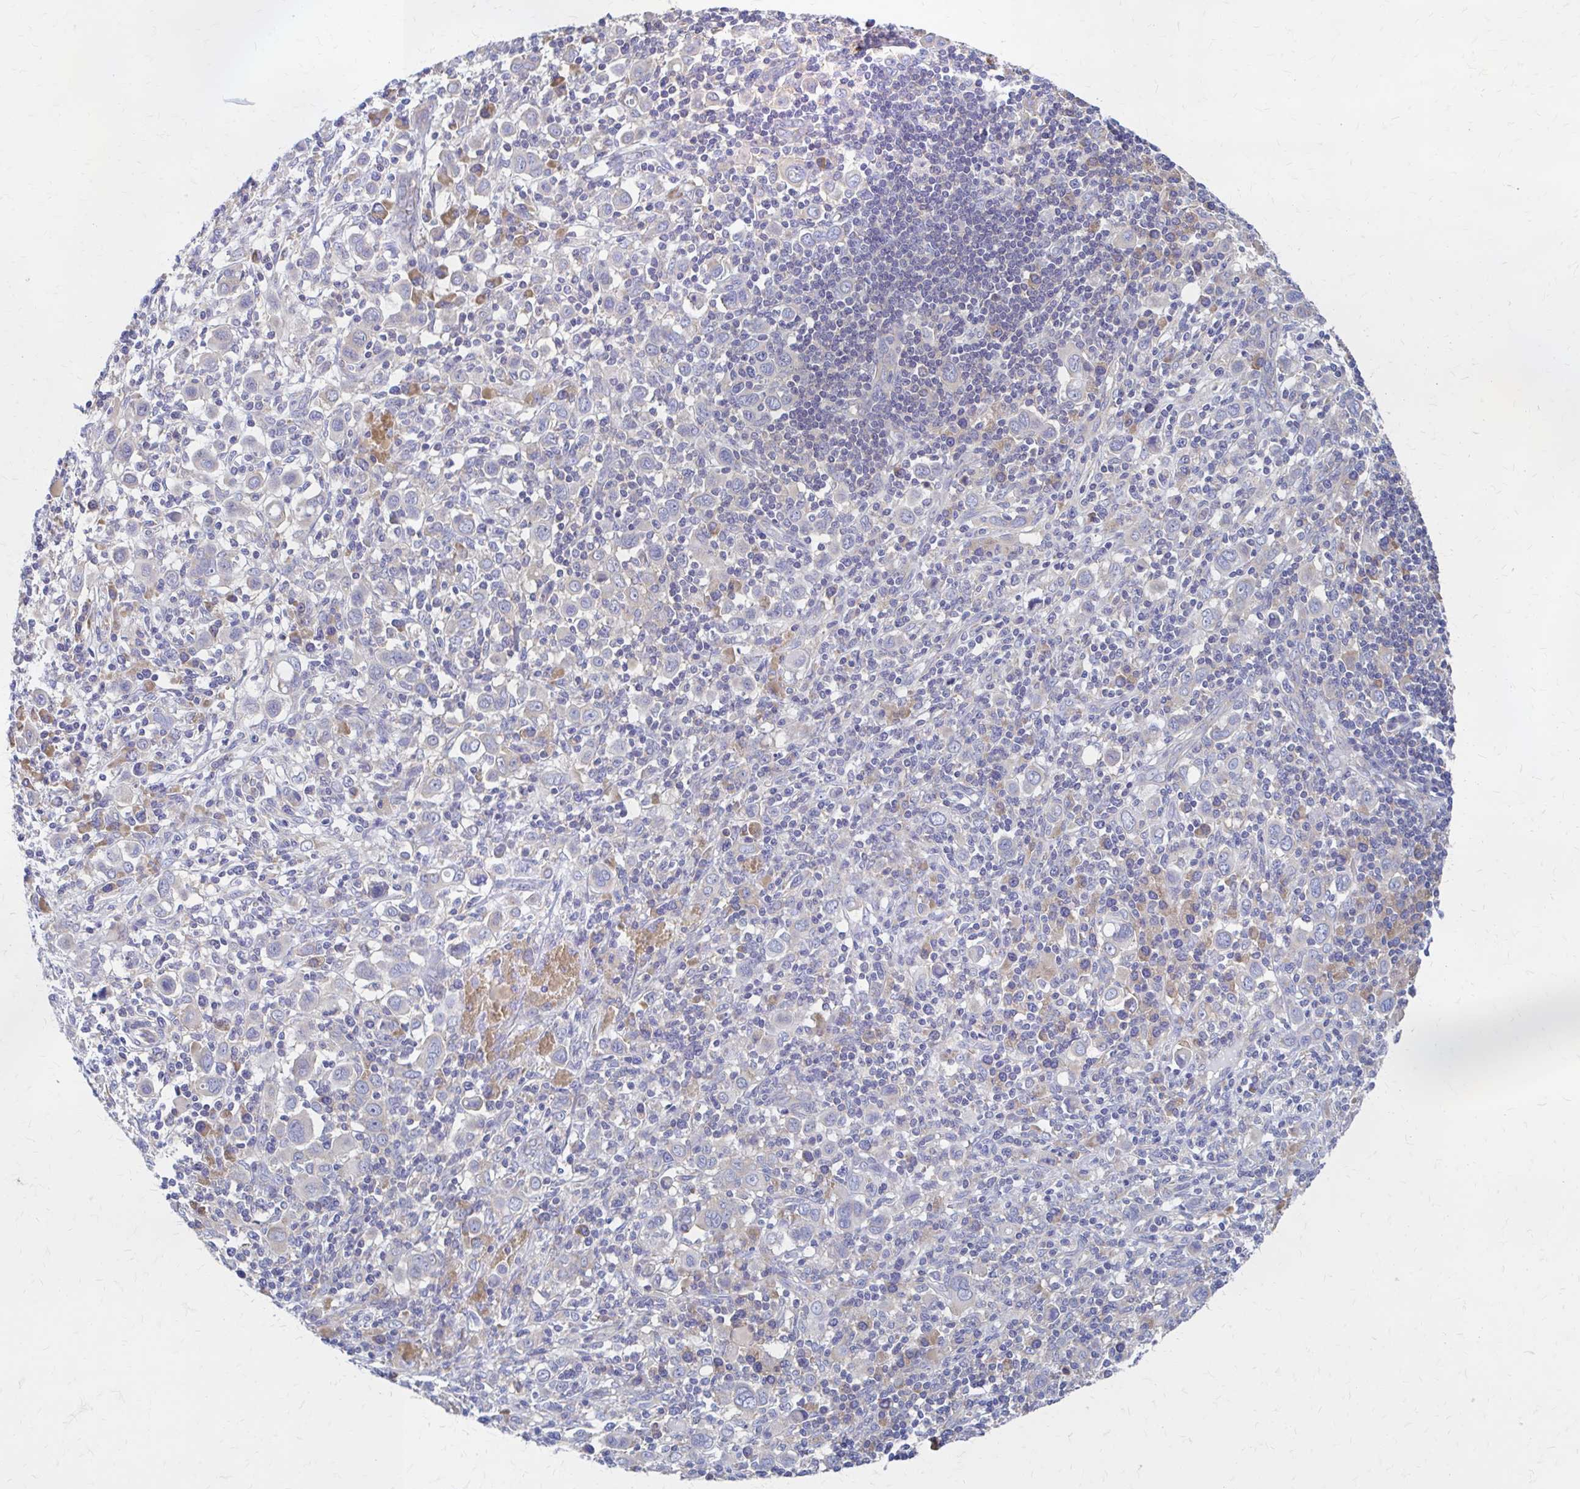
{"staining": {"intensity": "negative", "quantity": "none", "location": "none"}, "tissue": "stomach cancer", "cell_type": "Tumor cells", "image_type": "cancer", "snomed": [{"axis": "morphology", "description": "Adenocarcinoma, NOS"}, {"axis": "topography", "description": "Stomach, upper"}], "caption": "Tumor cells are negative for protein expression in human stomach cancer. Nuclei are stained in blue.", "gene": "RPL27A", "patient": {"sex": "male", "age": 75}}